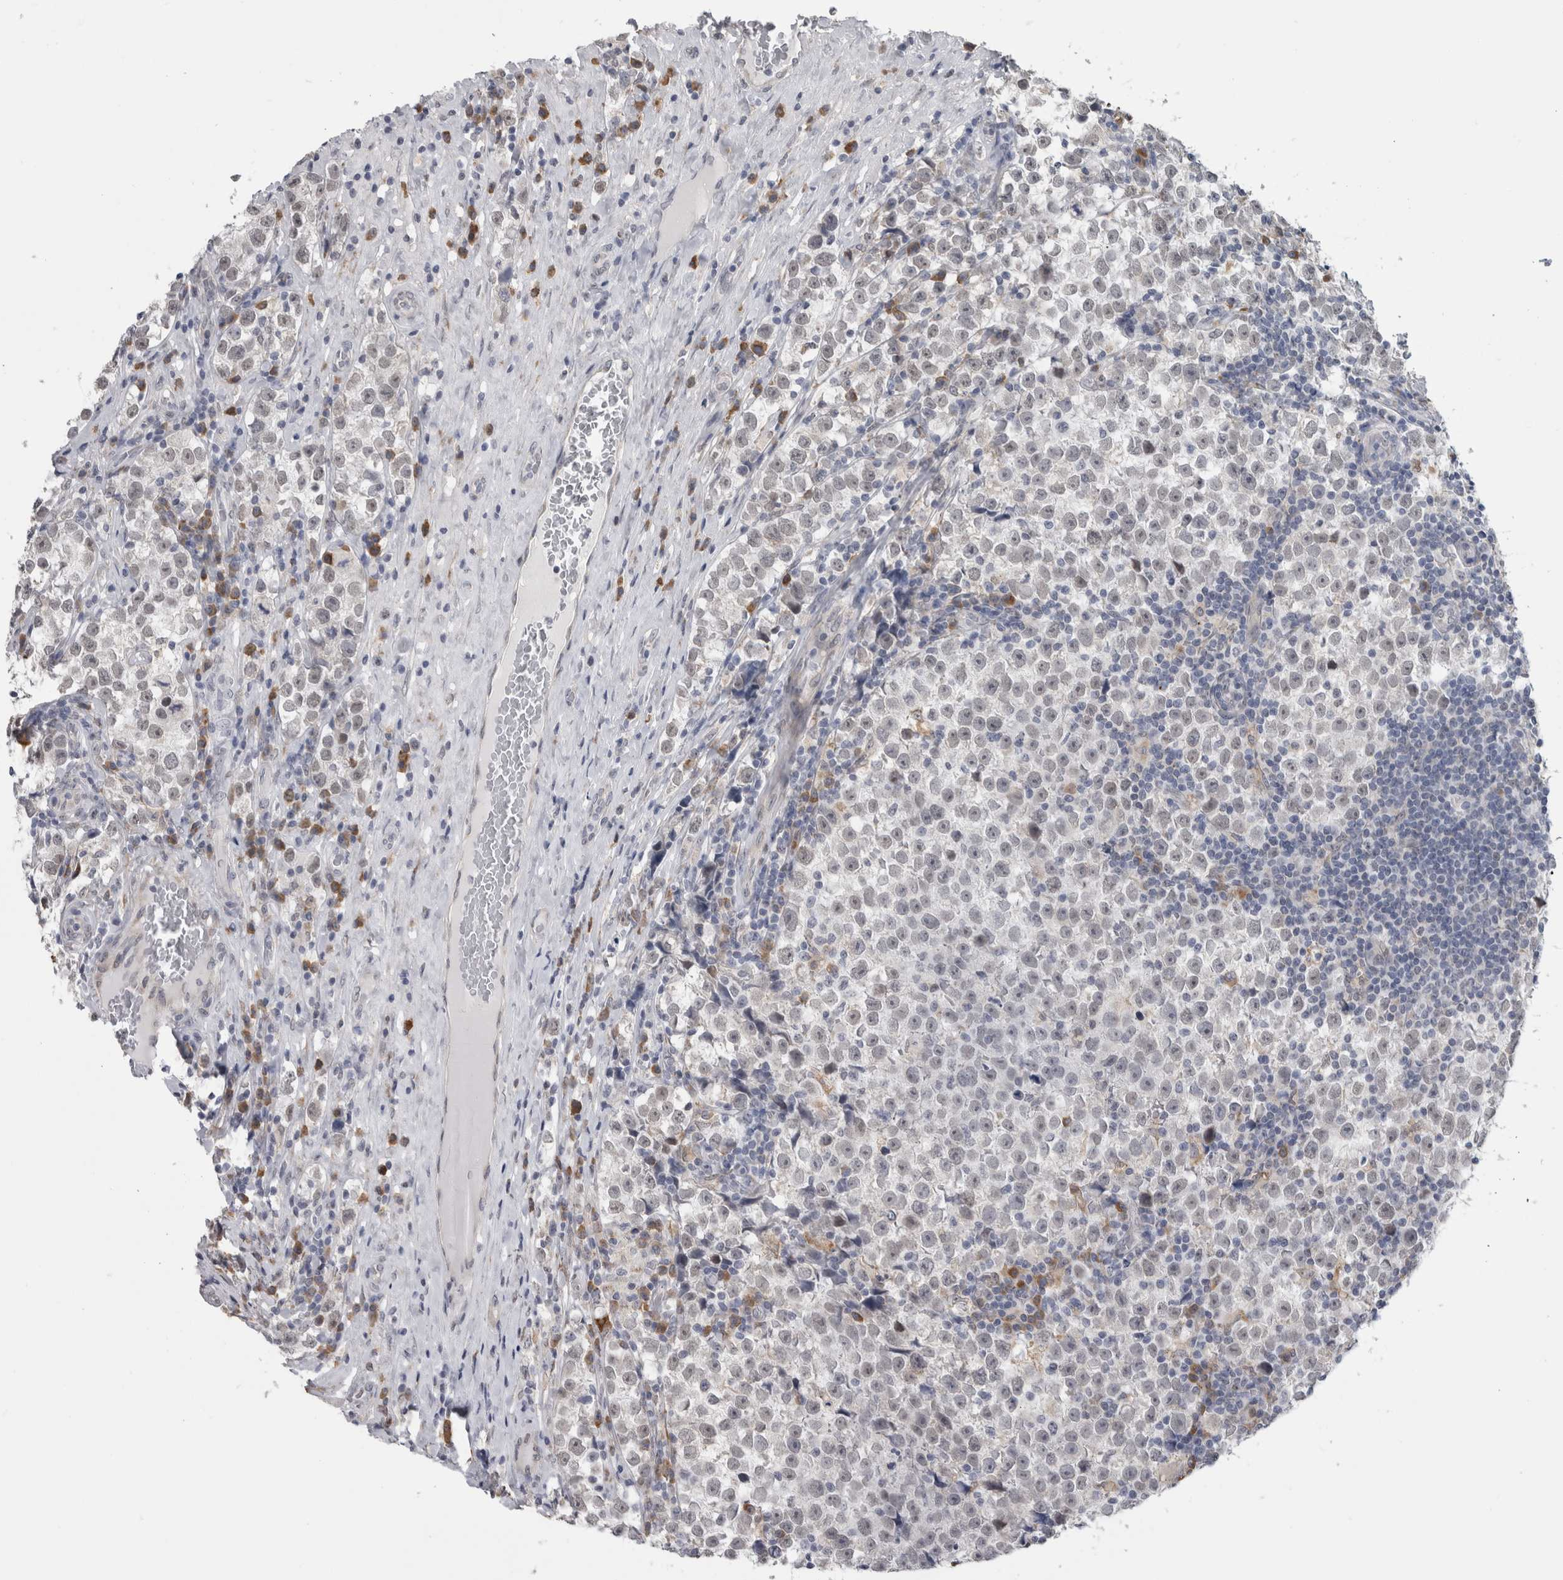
{"staining": {"intensity": "negative", "quantity": "none", "location": "none"}, "tissue": "testis cancer", "cell_type": "Tumor cells", "image_type": "cancer", "snomed": [{"axis": "morphology", "description": "Normal tissue, NOS"}, {"axis": "morphology", "description": "Seminoma, NOS"}, {"axis": "topography", "description": "Testis"}], "caption": "Tumor cells show no significant staining in seminoma (testis).", "gene": "TMEM242", "patient": {"sex": "male", "age": 43}}